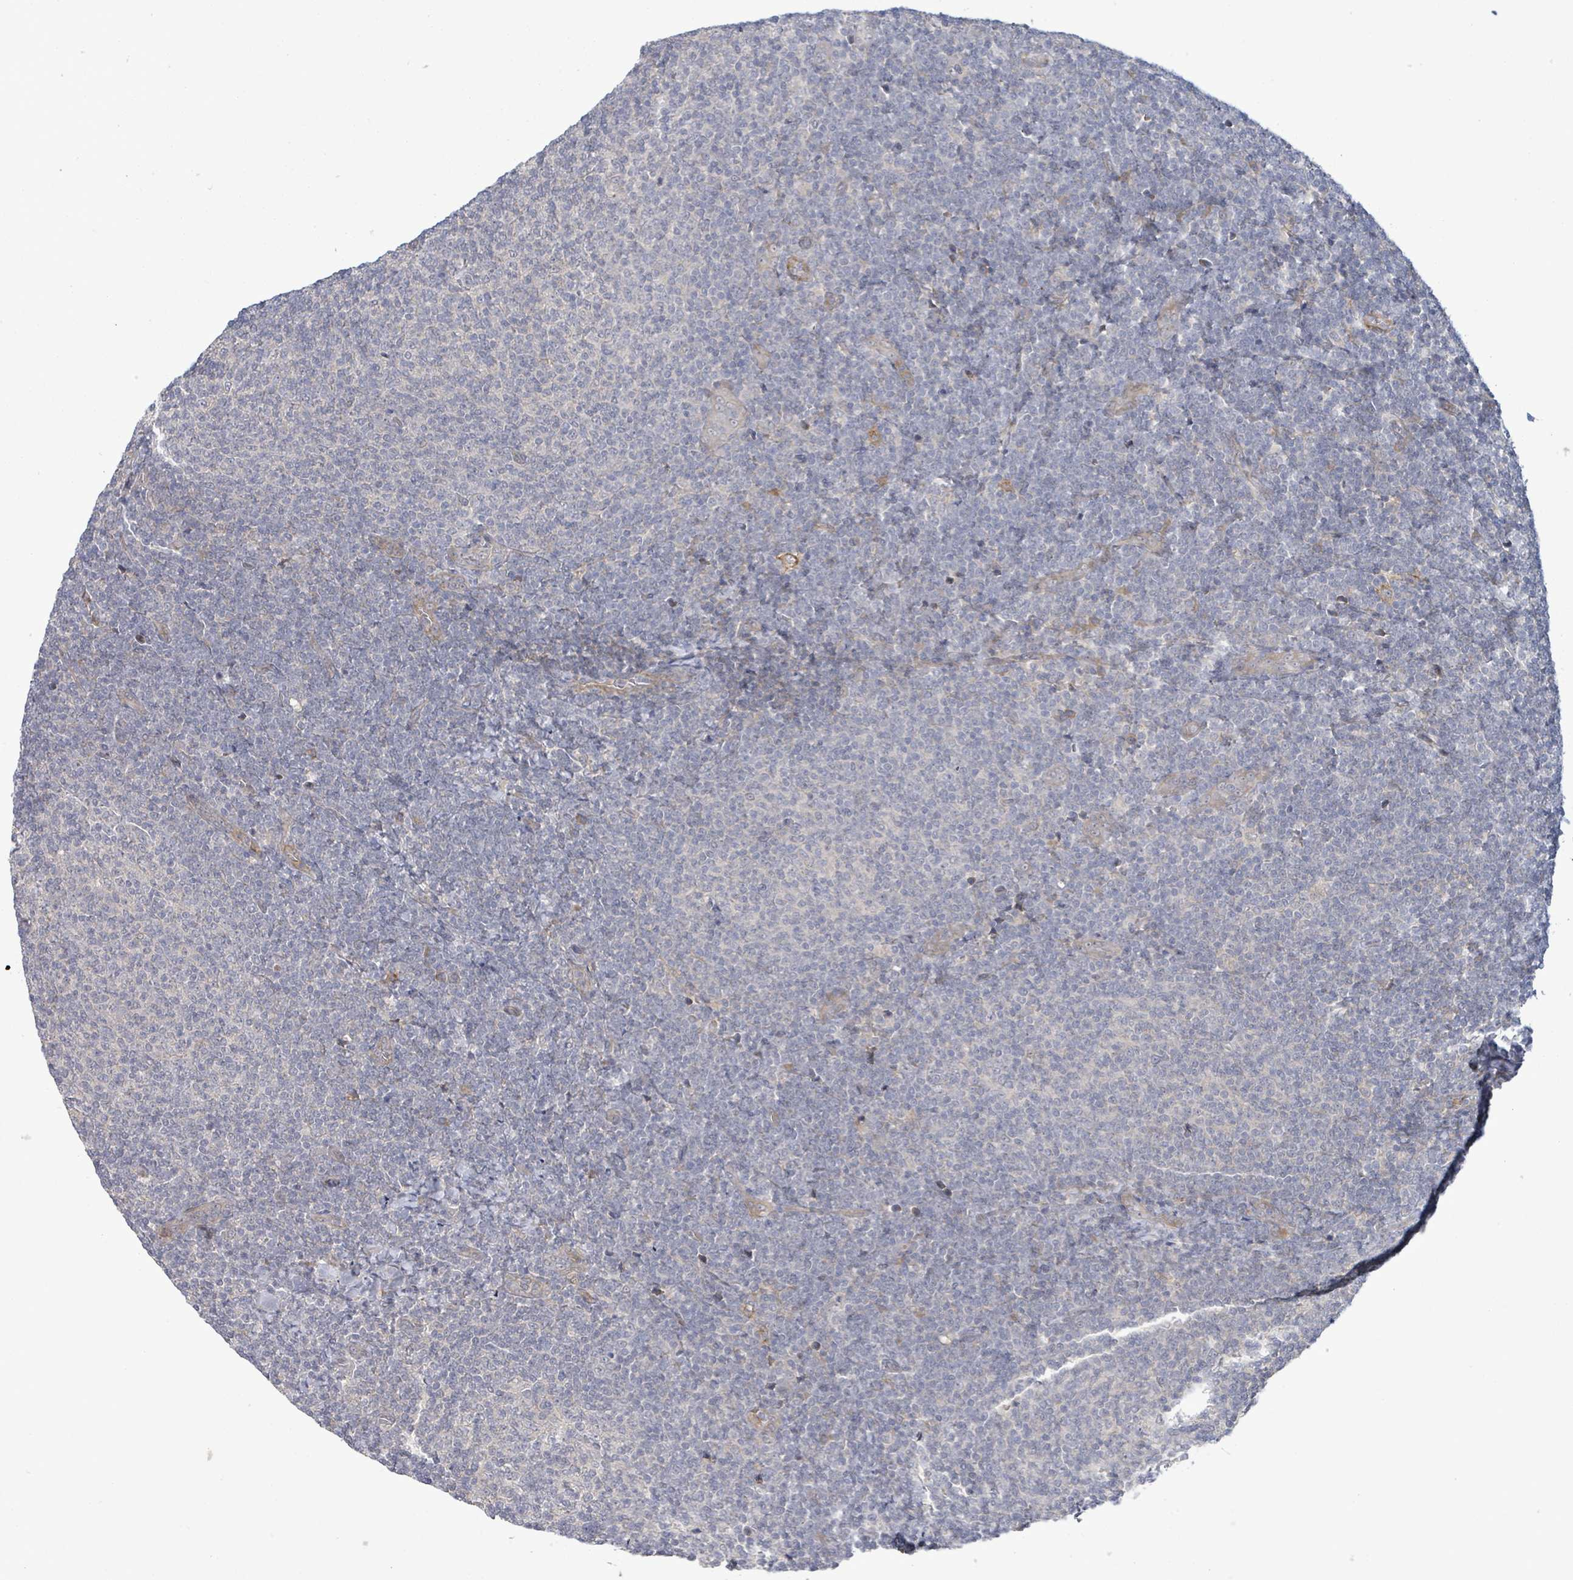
{"staining": {"intensity": "negative", "quantity": "none", "location": "none"}, "tissue": "lymphoma", "cell_type": "Tumor cells", "image_type": "cancer", "snomed": [{"axis": "morphology", "description": "Malignant lymphoma, non-Hodgkin's type, Low grade"}, {"axis": "topography", "description": "Lymph node"}], "caption": "Immunohistochemistry of human malignant lymphoma, non-Hodgkin's type (low-grade) displays no staining in tumor cells.", "gene": "SLIT3", "patient": {"sex": "male", "age": 66}}